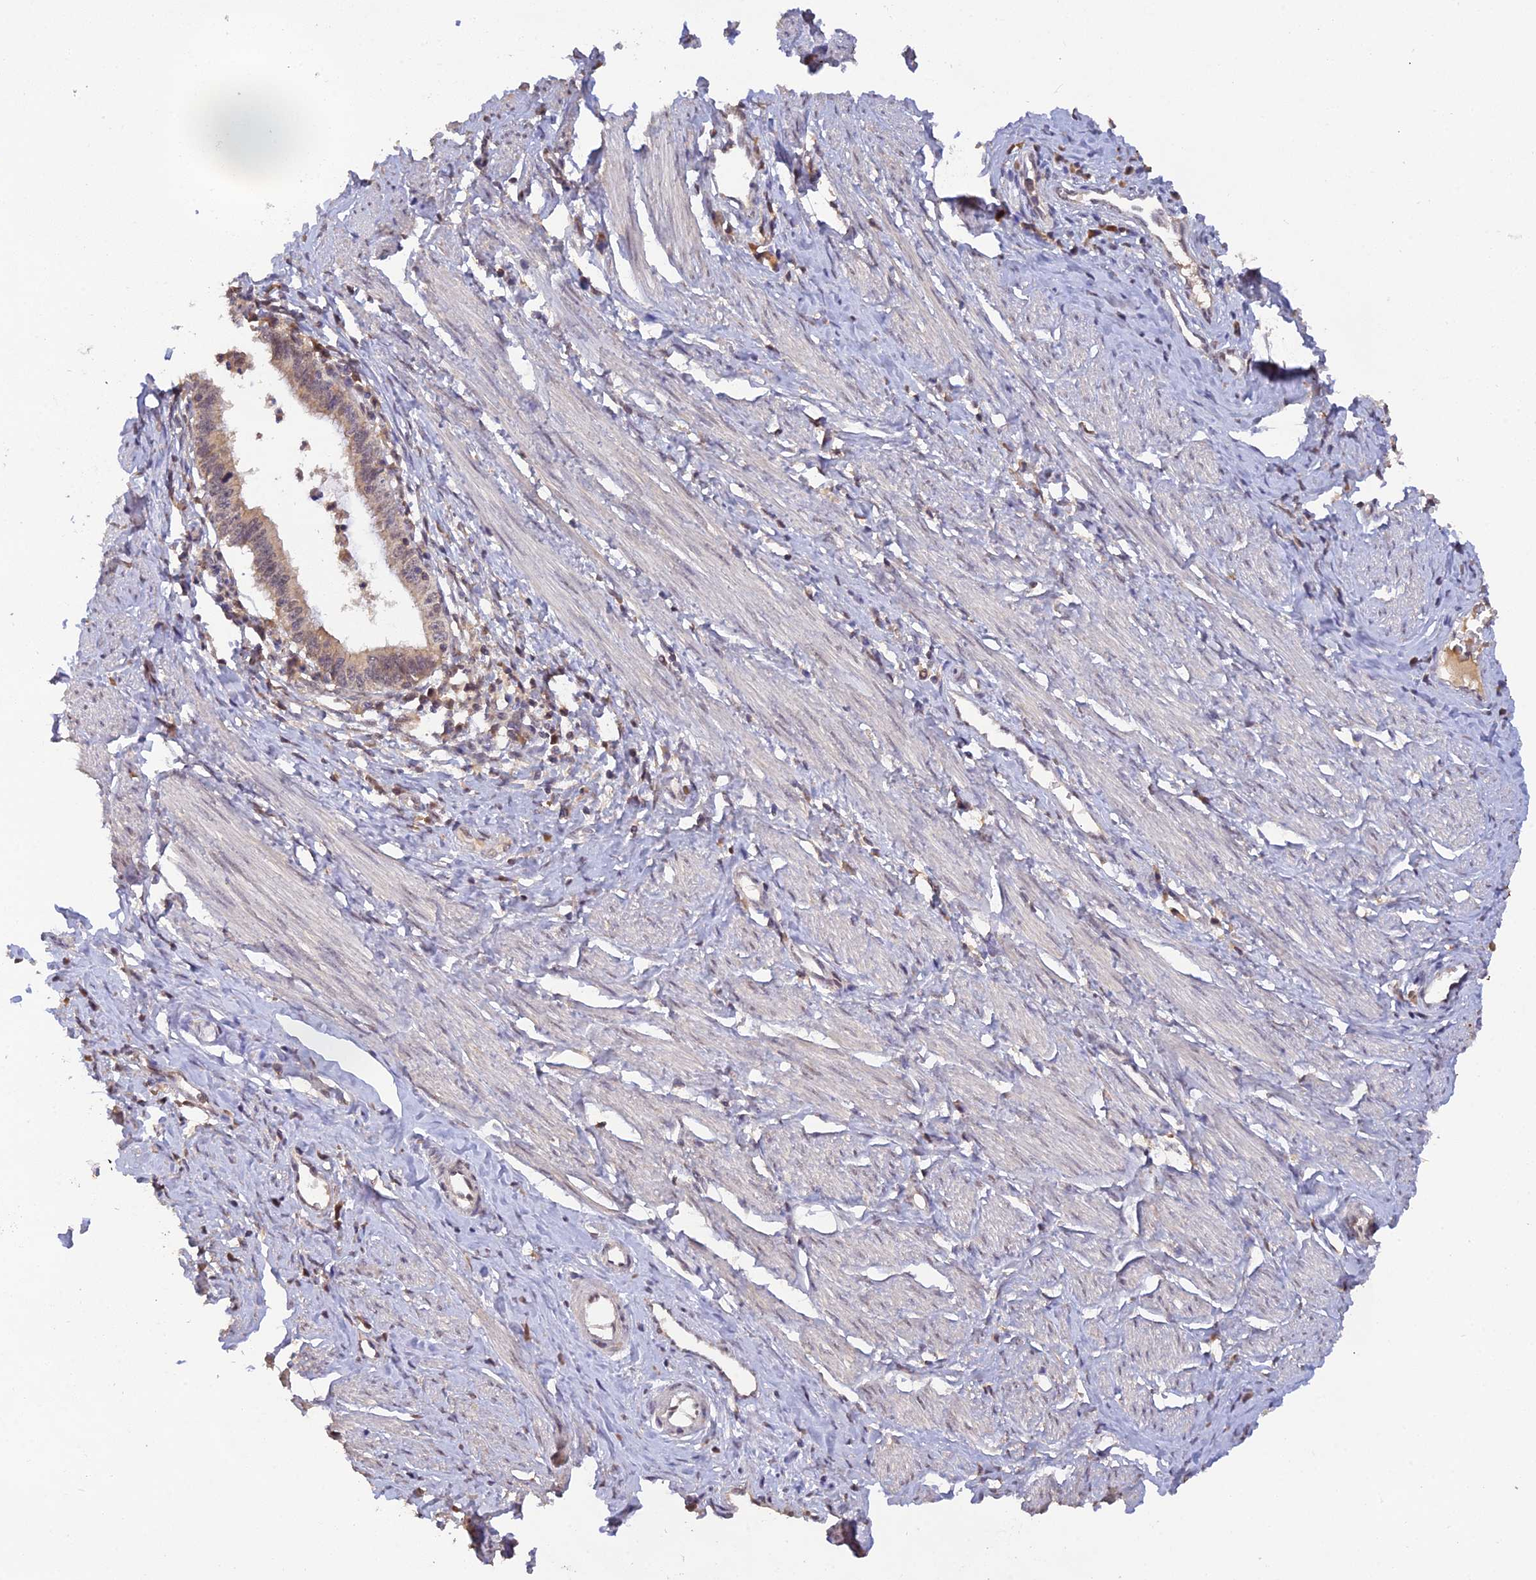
{"staining": {"intensity": "weak", "quantity": "<25%", "location": "cytoplasmic/membranous"}, "tissue": "cervical cancer", "cell_type": "Tumor cells", "image_type": "cancer", "snomed": [{"axis": "morphology", "description": "Adenocarcinoma, NOS"}, {"axis": "topography", "description": "Cervix"}], "caption": "This is an IHC image of cervical cancer (adenocarcinoma). There is no staining in tumor cells.", "gene": "ZNF436", "patient": {"sex": "female", "age": 36}}